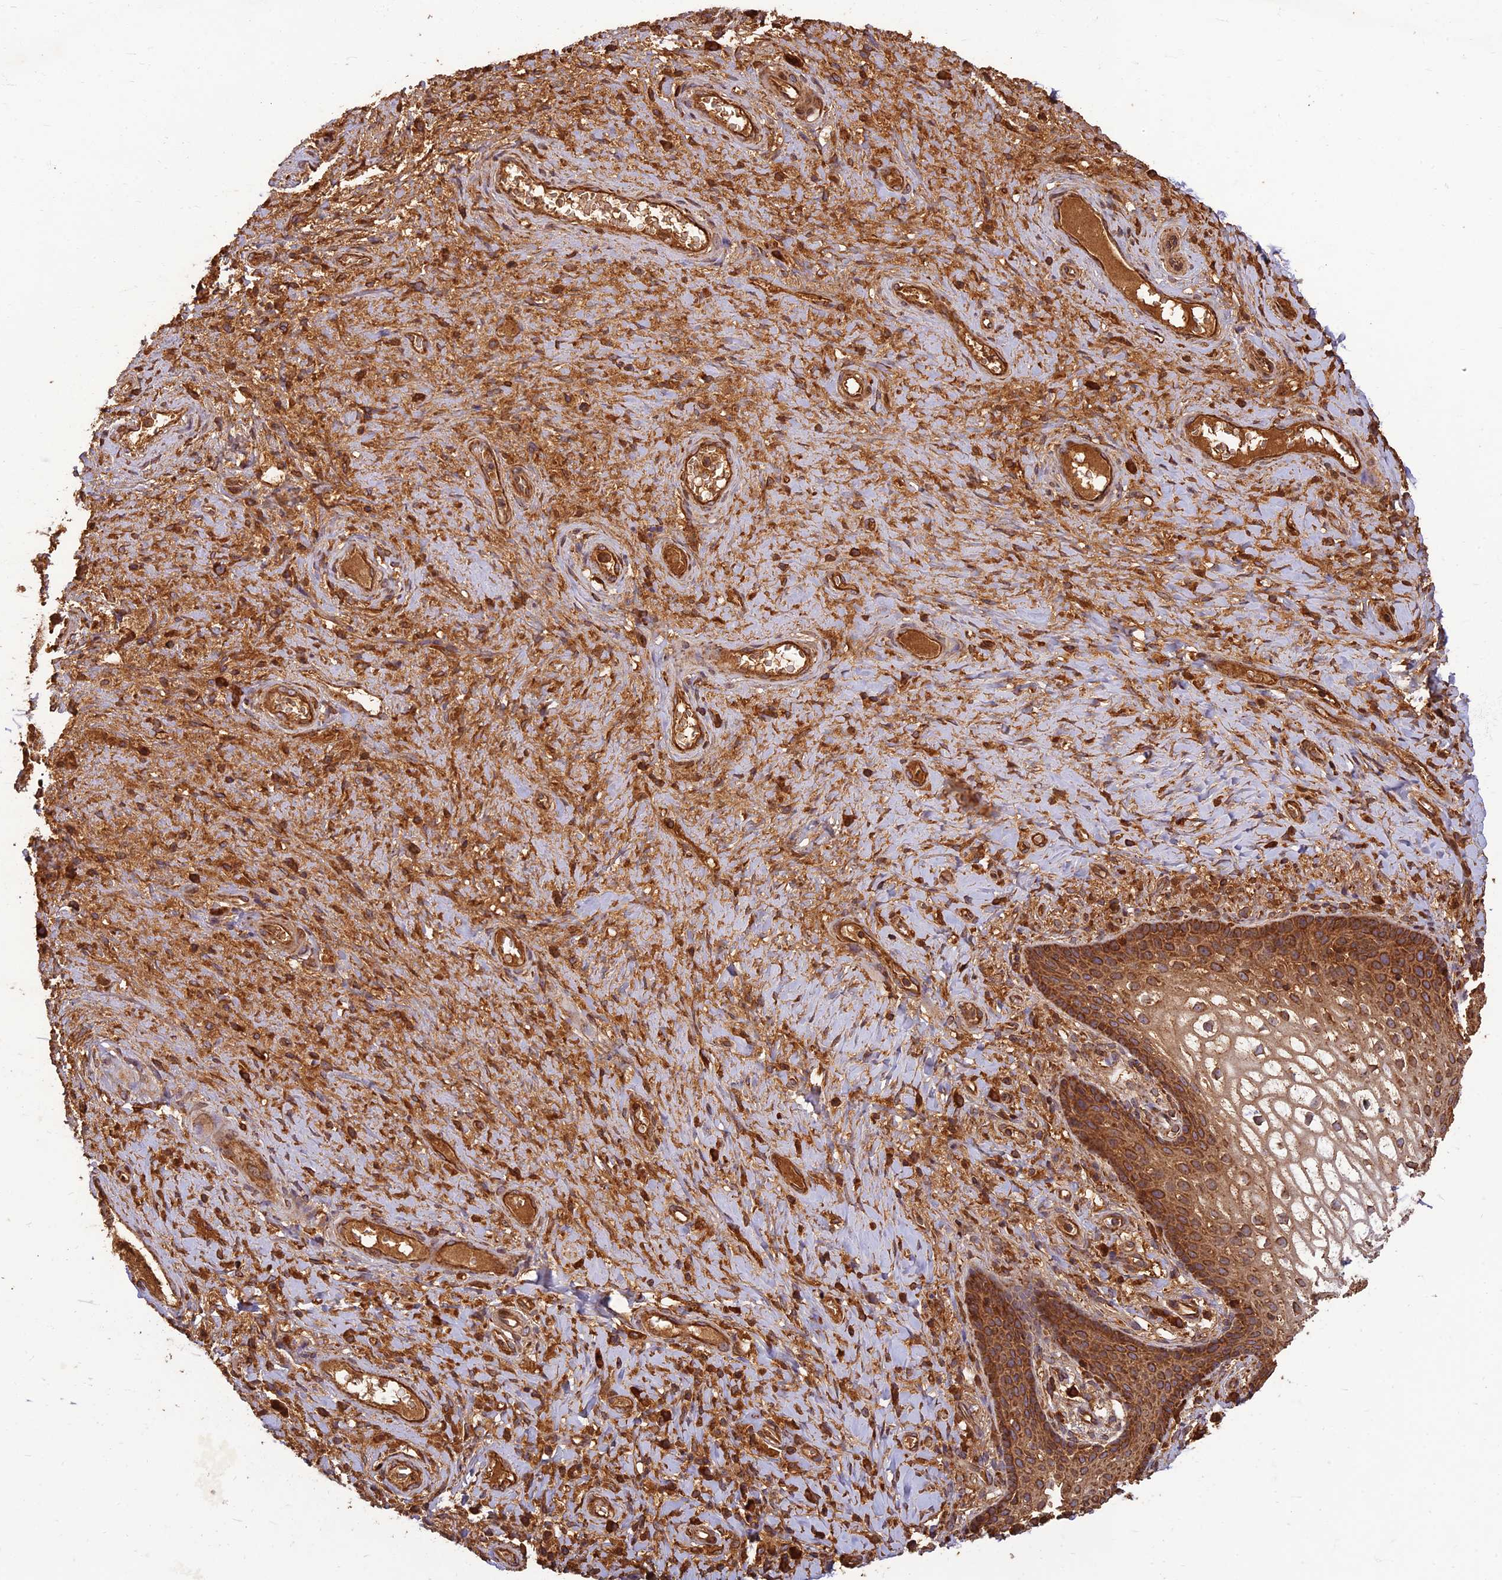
{"staining": {"intensity": "strong", "quantity": ">75%", "location": "cytoplasmic/membranous"}, "tissue": "vagina", "cell_type": "Squamous epithelial cells", "image_type": "normal", "snomed": [{"axis": "morphology", "description": "Normal tissue, NOS"}, {"axis": "topography", "description": "Vagina"}], "caption": "Vagina stained with DAB IHC reveals high levels of strong cytoplasmic/membranous staining in approximately >75% of squamous epithelial cells.", "gene": "CORO1C", "patient": {"sex": "female", "age": 60}}